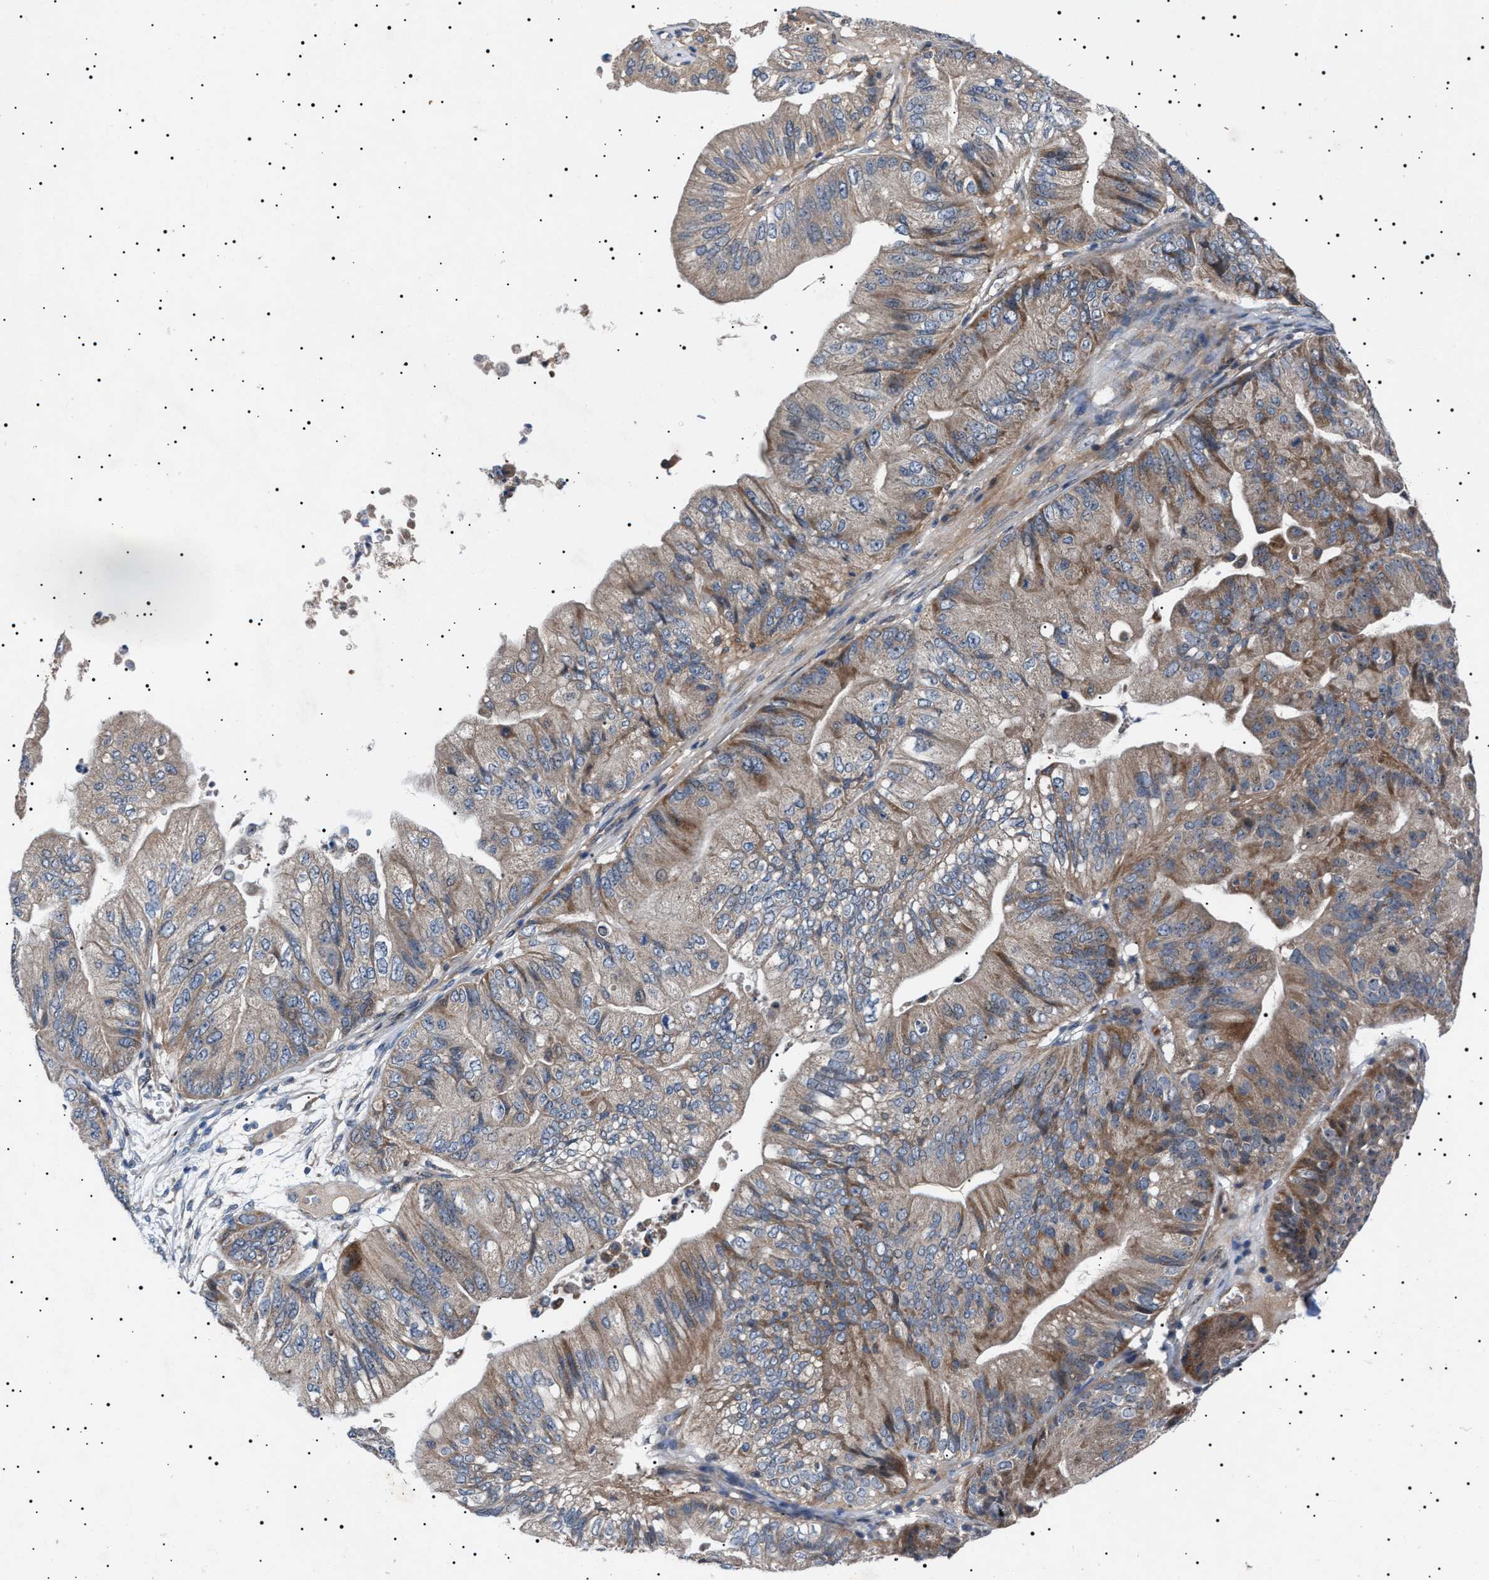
{"staining": {"intensity": "weak", "quantity": ">75%", "location": "cytoplasmic/membranous"}, "tissue": "ovarian cancer", "cell_type": "Tumor cells", "image_type": "cancer", "snomed": [{"axis": "morphology", "description": "Cystadenocarcinoma, mucinous, NOS"}, {"axis": "topography", "description": "Ovary"}], "caption": "This photomicrograph demonstrates immunohistochemistry staining of human ovarian cancer (mucinous cystadenocarcinoma), with low weak cytoplasmic/membranous positivity in approximately >75% of tumor cells.", "gene": "PTRH1", "patient": {"sex": "female", "age": 61}}